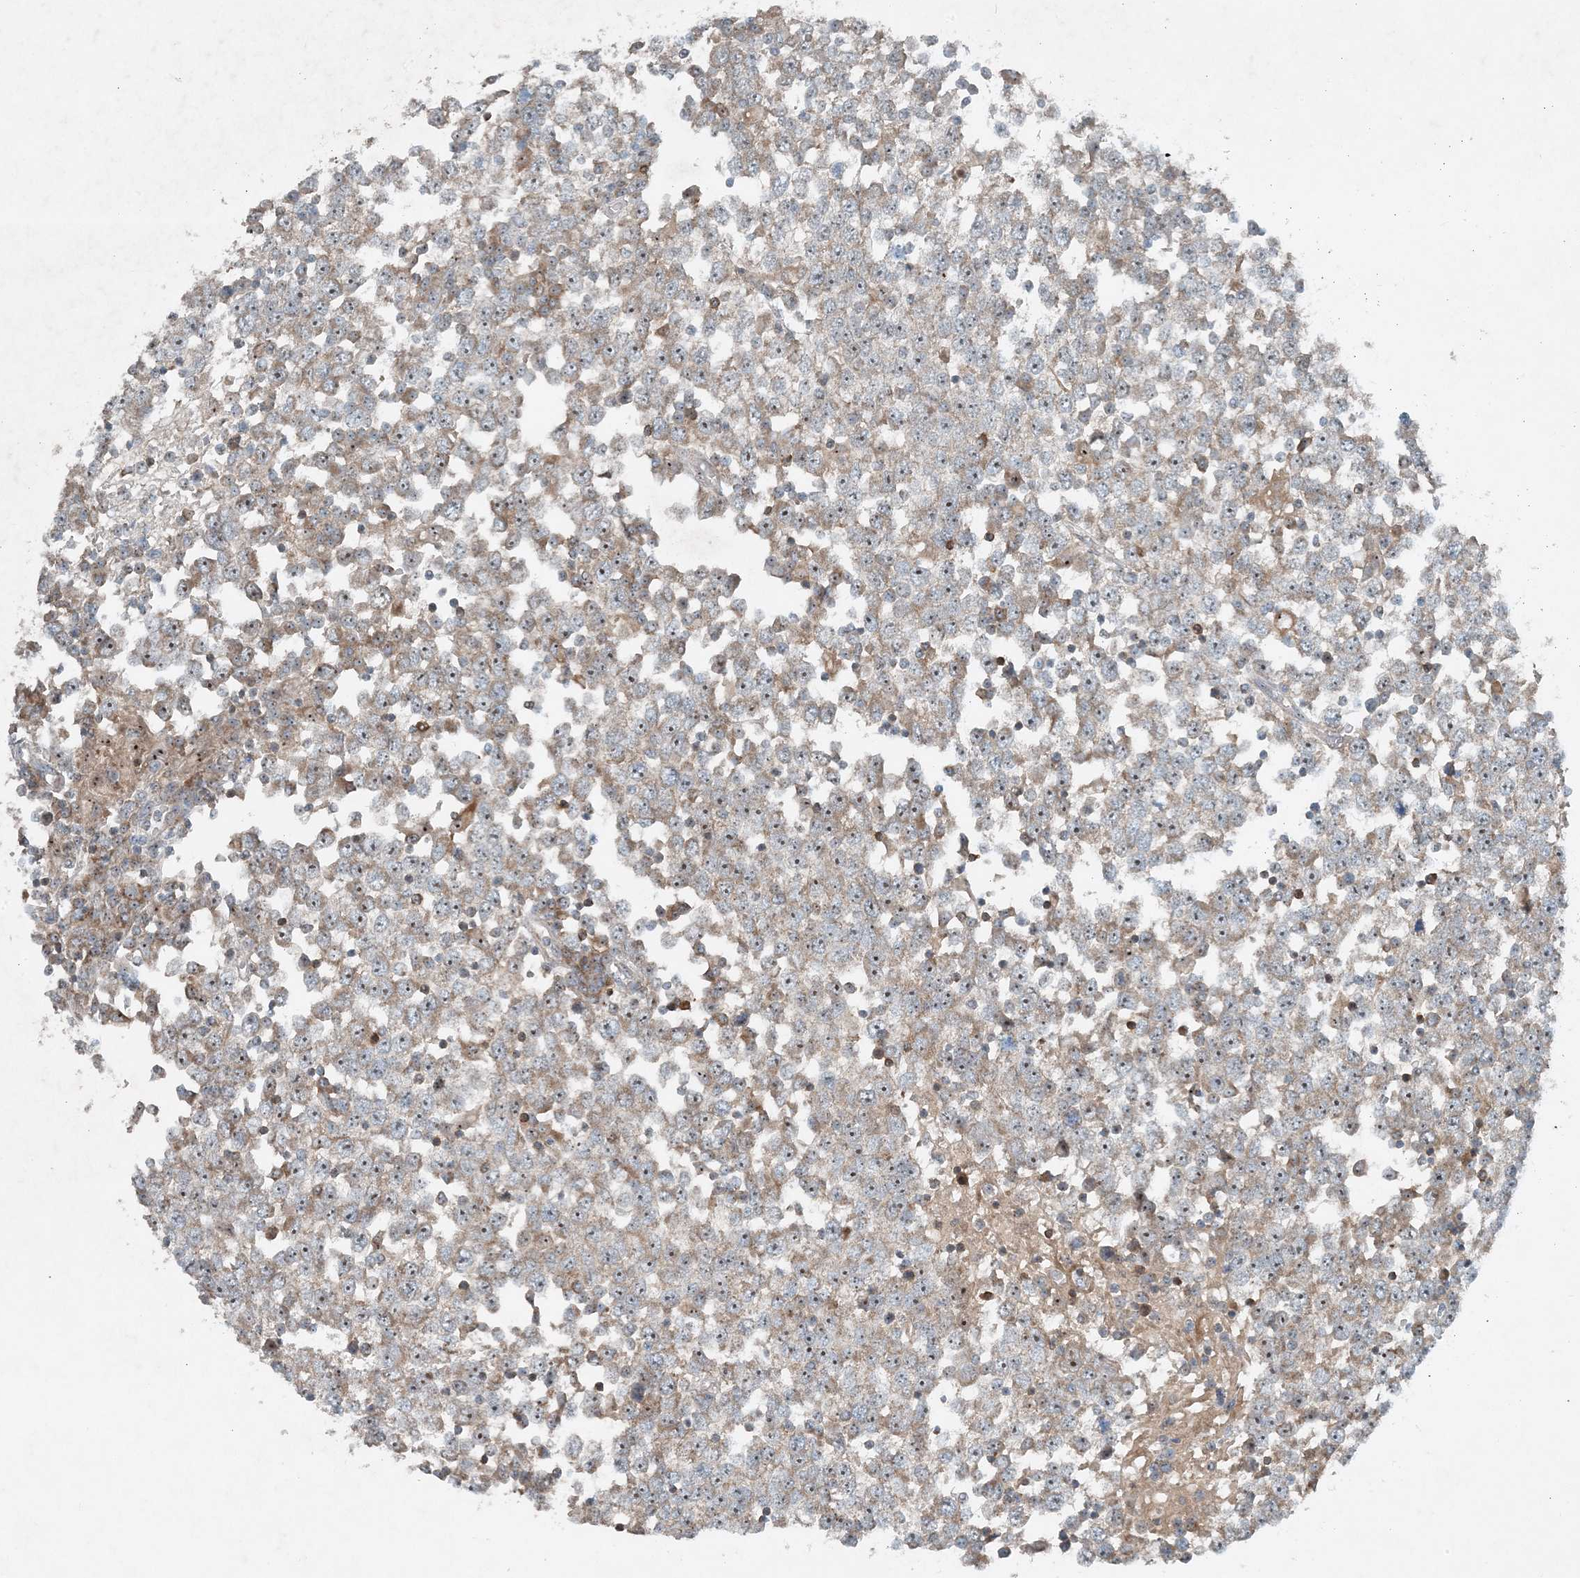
{"staining": {"intensity": "weak", "quantity": ">75%", "location": "cytoplasmic/membranous"}, "tissue": "testis cancer", "cell_type": "Tumor cells", "image_type": "cancer", "snomed": [{"axis": "morphology", "description": "Seminoma, NOS"}, {"axis": "topography", "description": "Testis"}], "caption": "Human testis cancer stained with a brown dye shows weak cytoplasmic/membranous positive staining in approximately >75% of tumor cells.", "gene": "MITD1", "patient": {"sex": "male", "age": 65}}